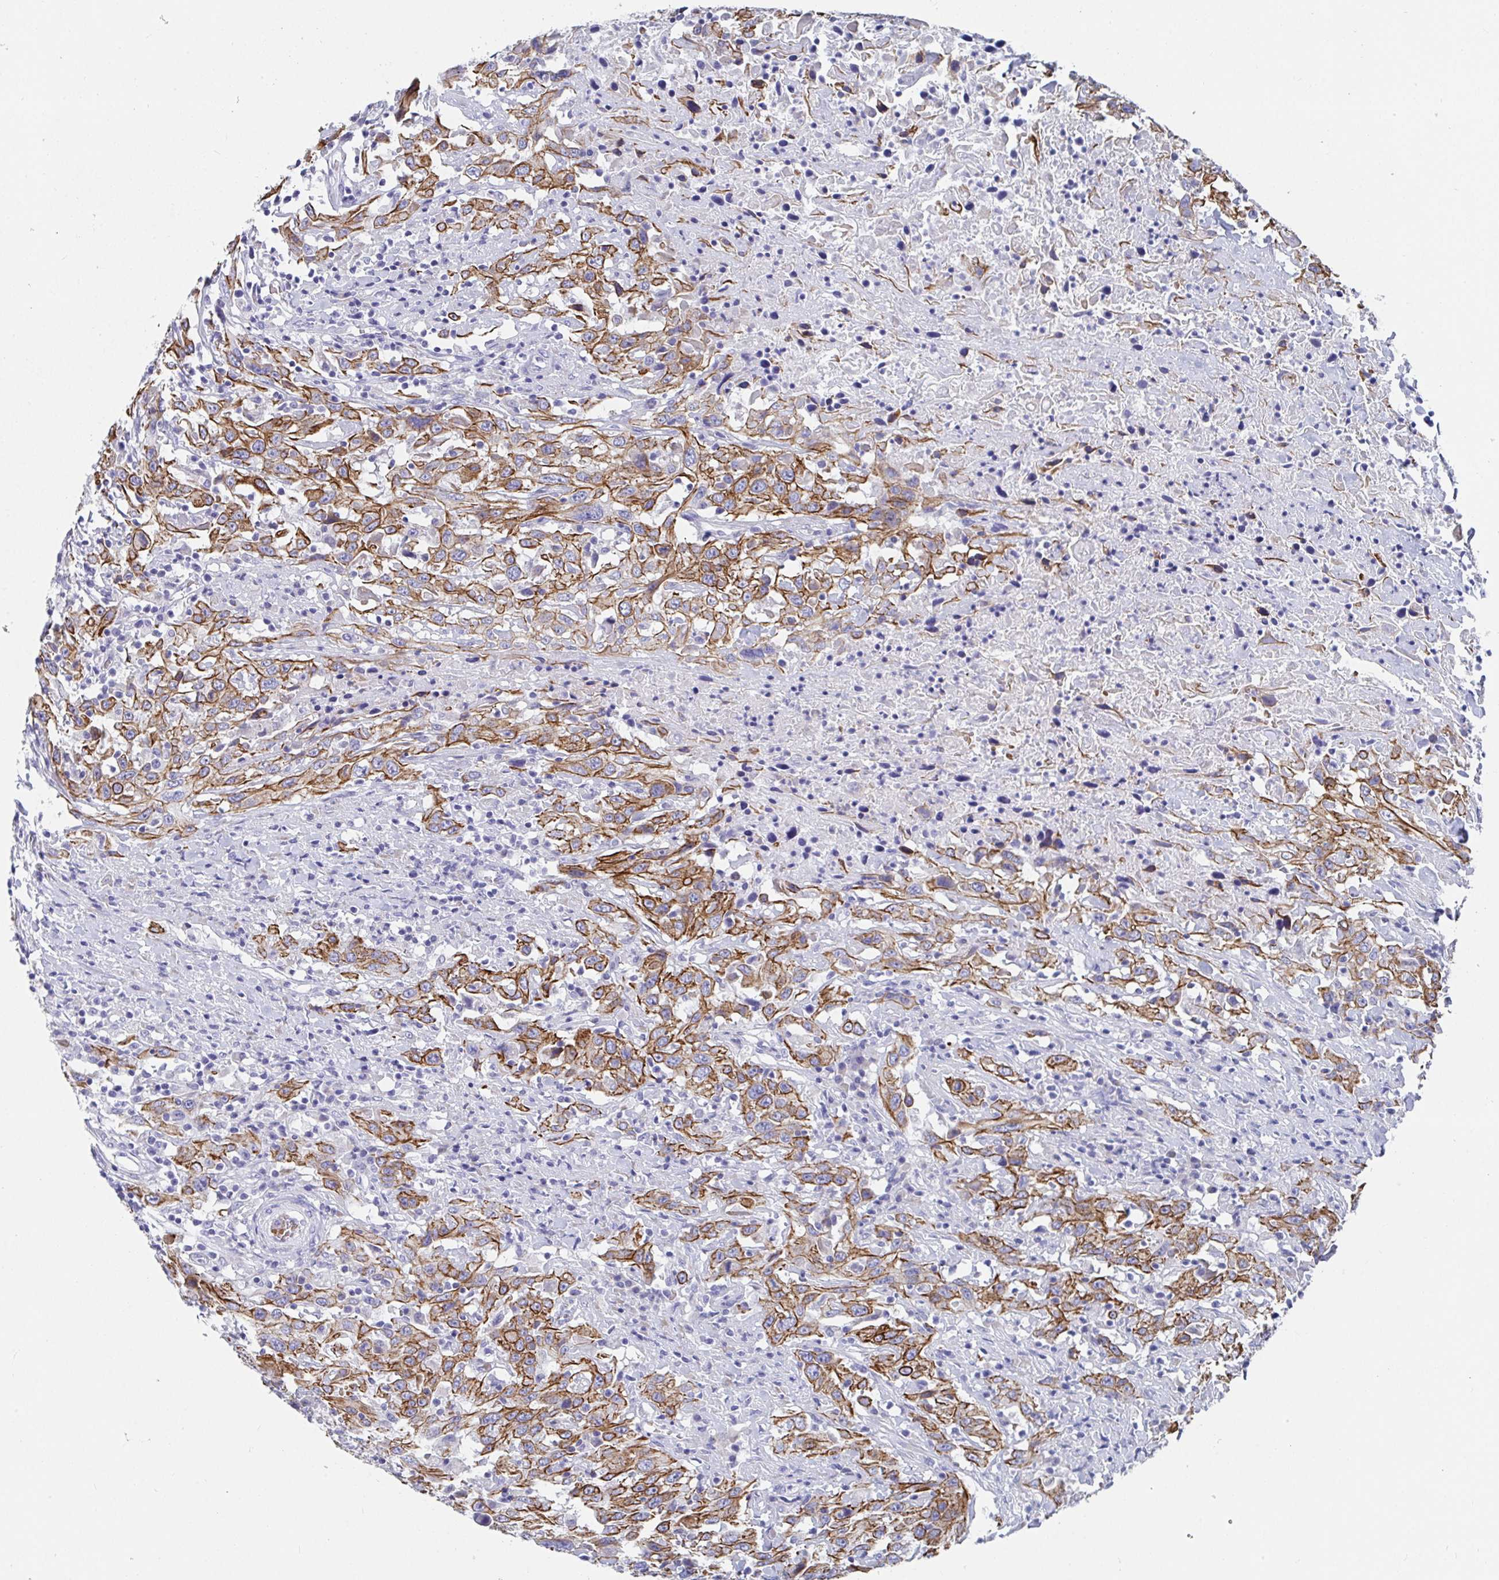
{"staining": {"intensity": "moderate", "quantity": ">75%", "location": "cytoplasmic/membranous"}, "tissue": "urothelial cancer", "cell_type": "Tumor cells", "image_type": "cancer", "snomed": [{"axis": "morphology", "description": "Urothelial carcinoma, High grade"}, {"axis": "topography", "description": "Urinary bladder"}], "caption": "Tumor cells demonstrate moderate cytoplasmic/membranous staining in about >75% of cells in high-grade urothelial carcinoma.", "gene": "CLDN8", "patient": {"sex": "male", "age": 61}}